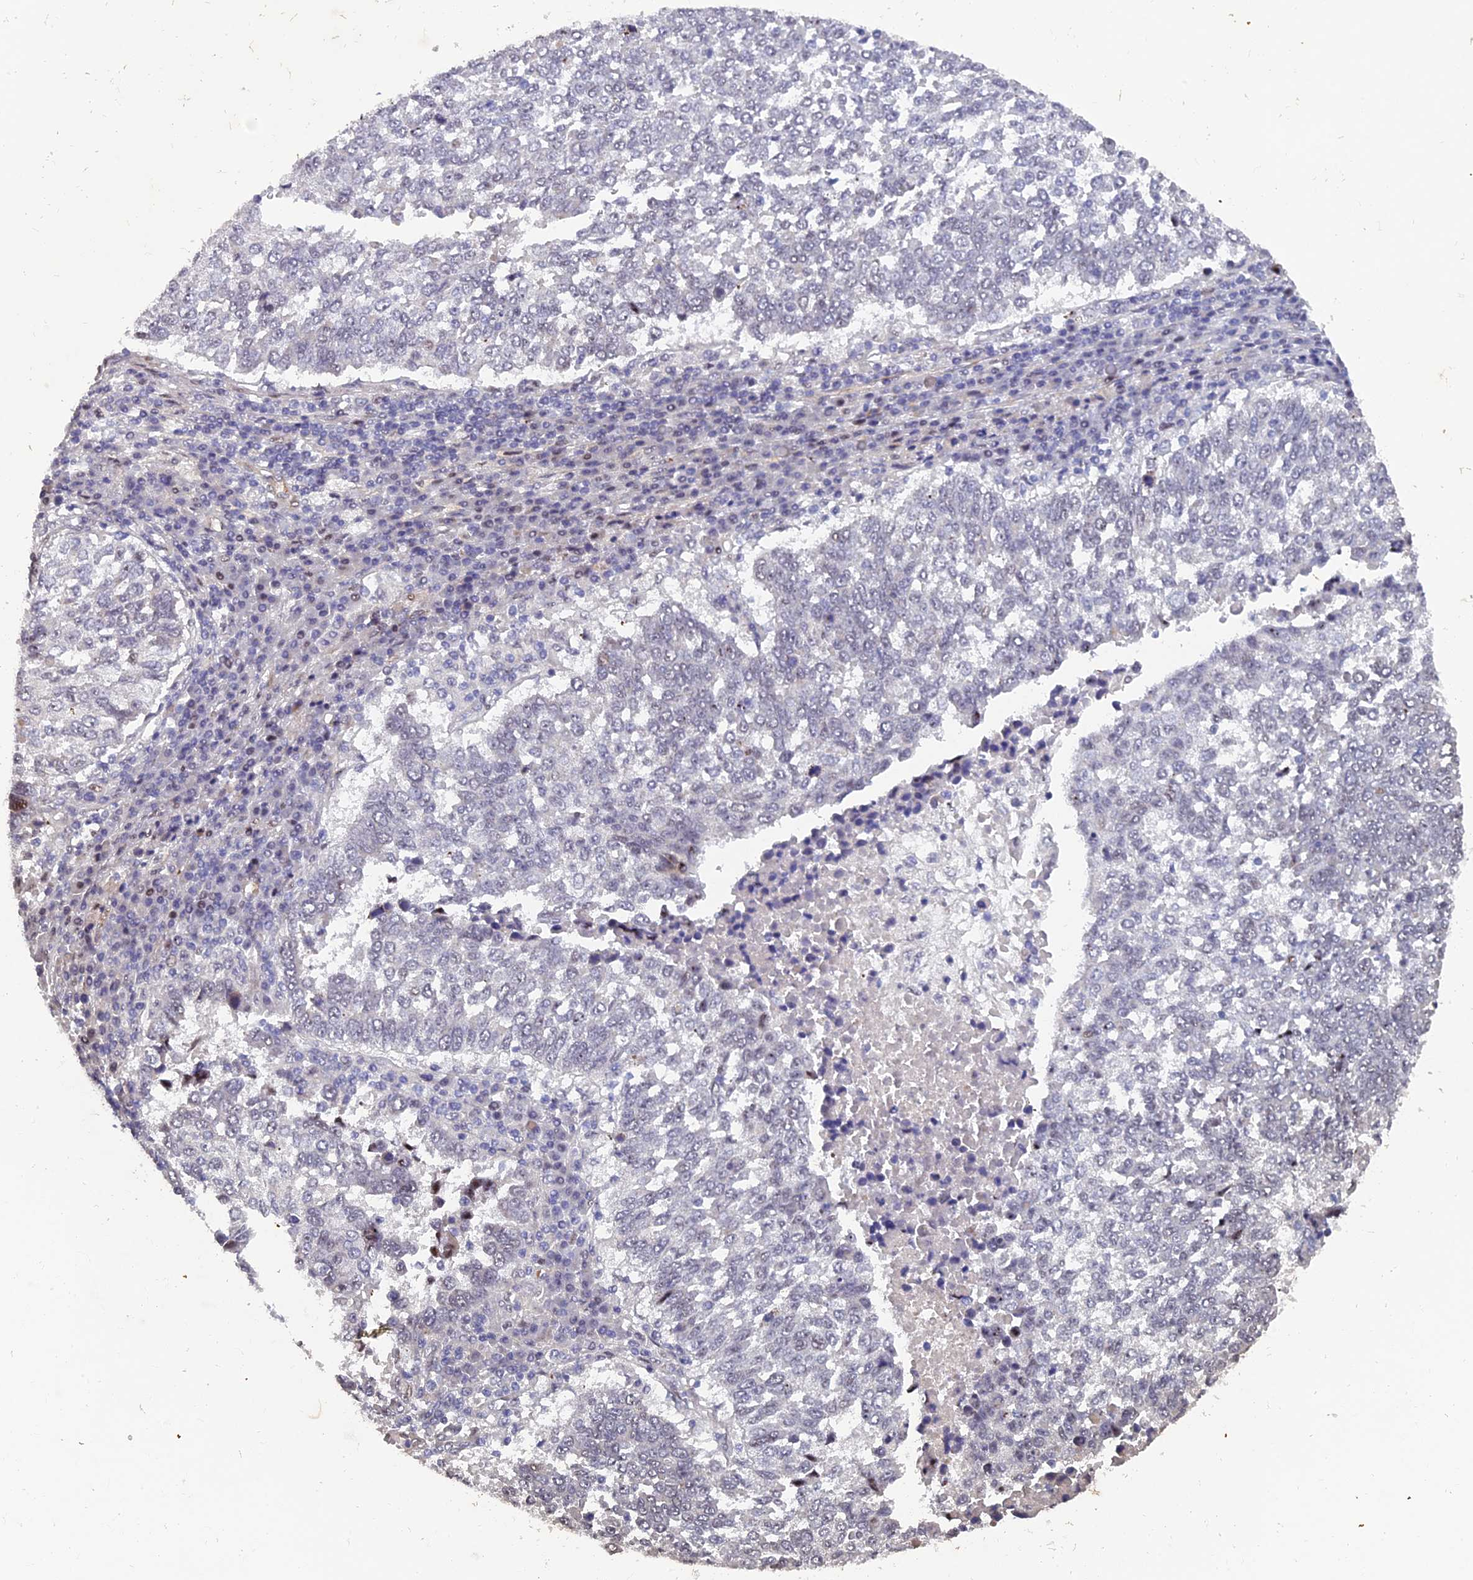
{"staining": {"intensity": "negative", "quantity": "none", "location": "none"}, "tissue": "lung cancer", "cell_type": "Tumor cells", "image_type": "cancer", "snomed": [{"axis": "morphology", "description": "Squamous cell carcinoma, NOS"}, {"axis": "topography", "description": "Lung"}], "caption": "Immunohistochemistry micrograph of neoplastic tissue: human lung squamous cell carcinoma stained with DAB displays no significant protein staining in tumor cells.", "gene": "XKR9", "patient": {"sex": "male", "age": 73}}